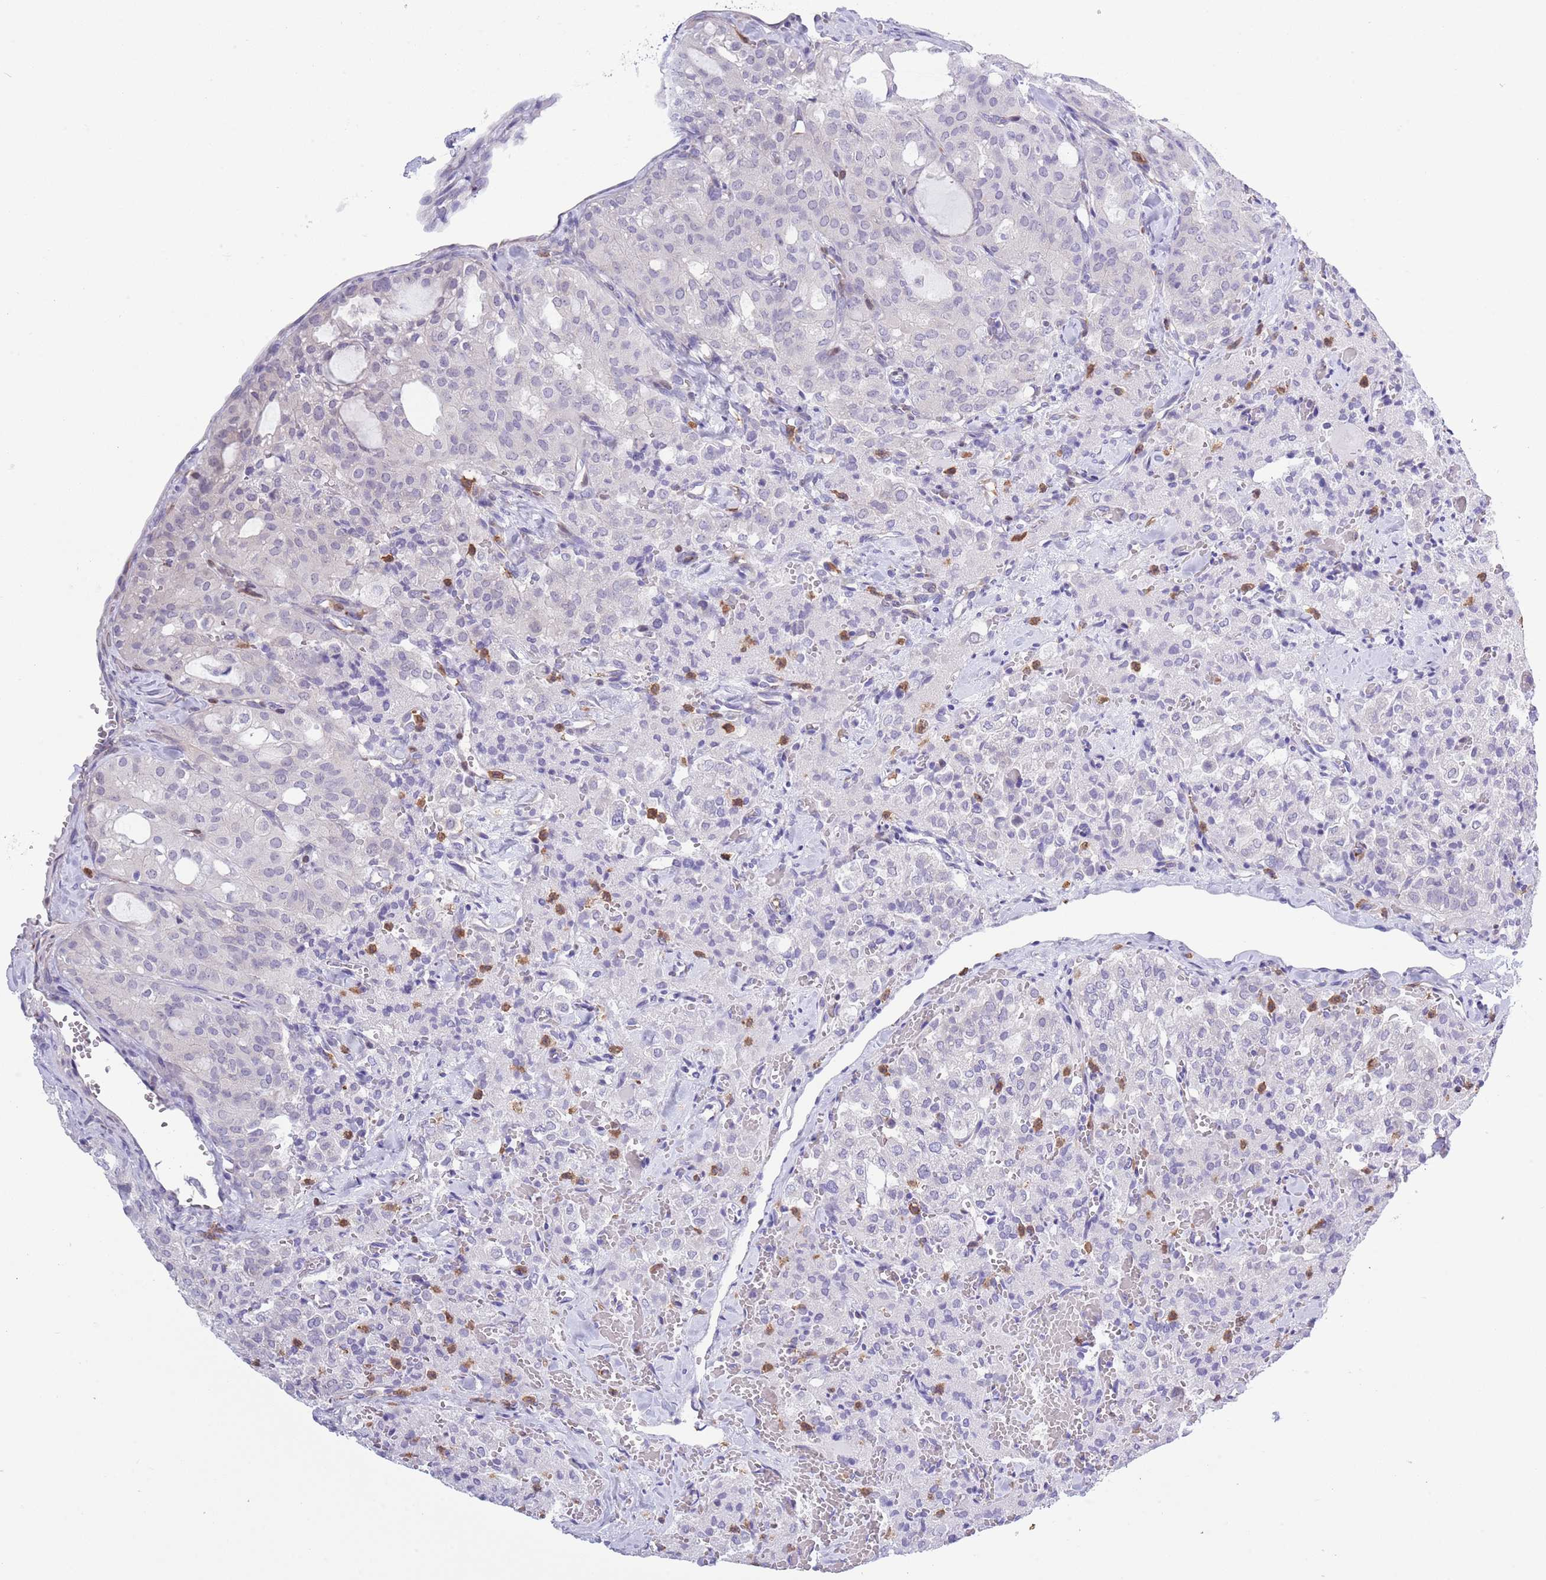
{"staining": {"intensity": "negative", "quantity": "none", "location": "none"}, "tissue": "thyroid cancer", "cell_type": "Tumor cells", "image_type": "cancer", "snomed": [{"axis": "morphology", "description": "Follicular adenoma carcinoma, NOS"}, {"axis": "topography", "description": "Thyroid gland"}], "caption": "A high-resolution image shows IHC staining of thyroid follicular adenoma carcinoma, which demonstrates no significant positivity in tumor cells.", "gene": "ZFP2", "patient": {"sex": "male", "age": 75}}